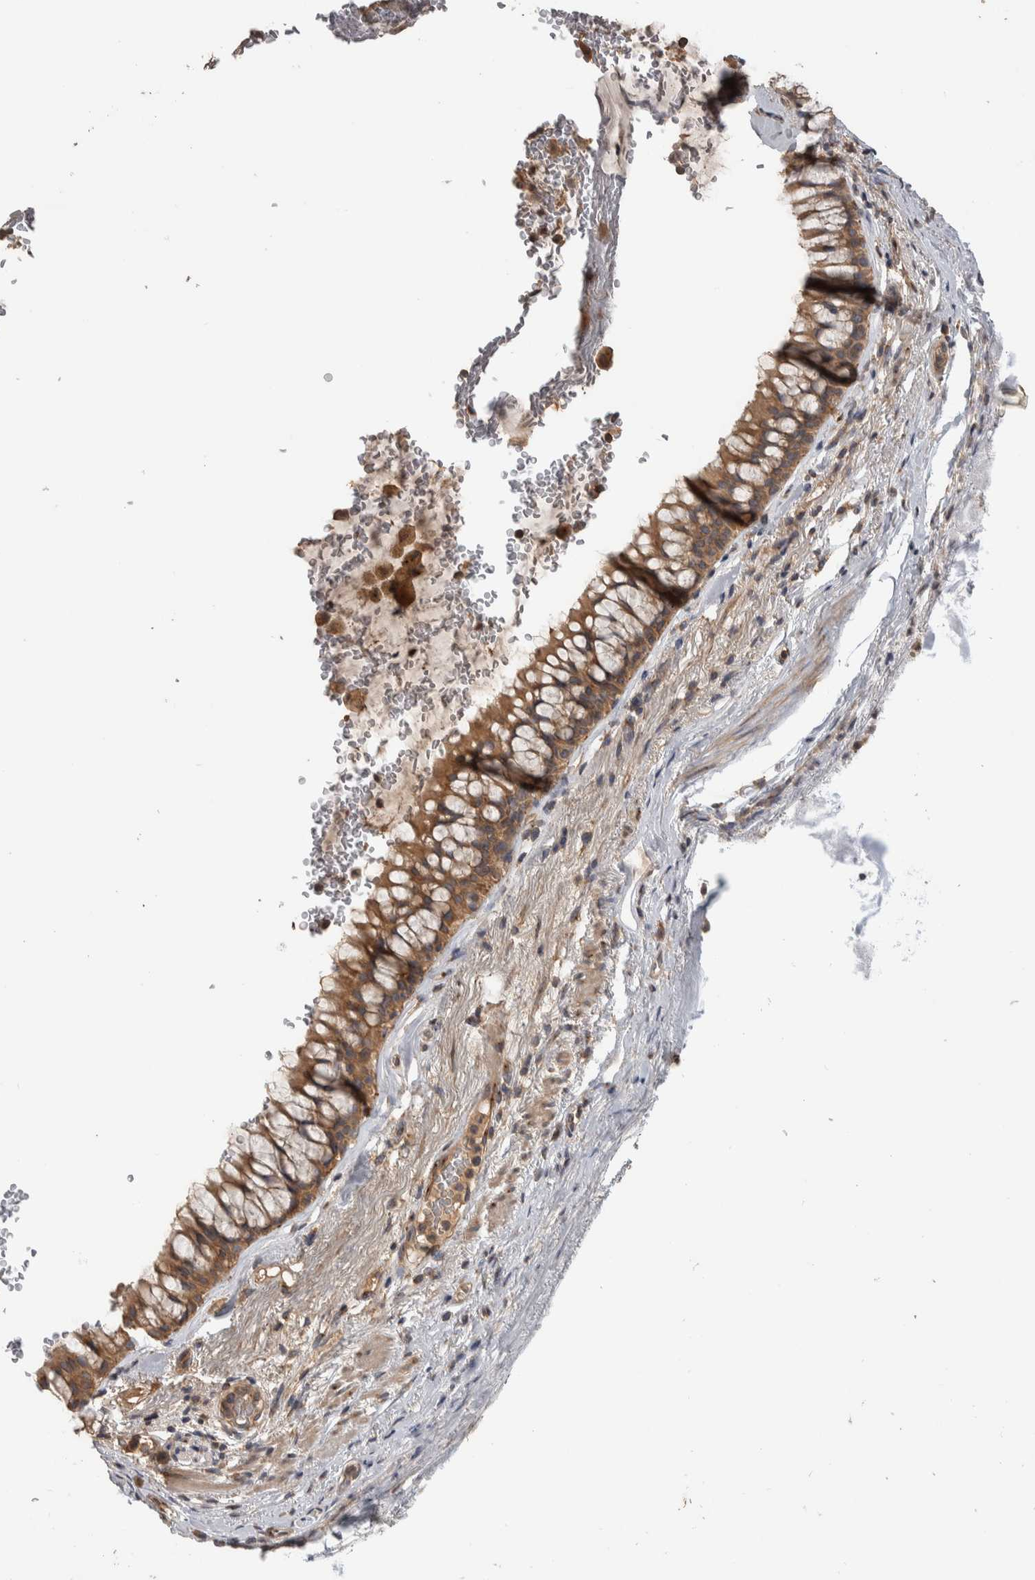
{"staining": {"intensity": "moderate", "quantity": ">75%", "location": "cytoplasmic/membranous"}, "tissue": "bronchus", "cell_type": "Respiratory epithelial cells", "image_type": "normal", "snomed": [{"axis": "morphology", "description": "Normal tissue, NOS"}, {"axis": "topography", "description": "Cartilage tissue"}, {"axis": "topography", "description": "Bronchus"}], "caption": "Immunohistochemical staining of unremarkable bronchus displays medium levels of moderate cytoplasmic/membranous expression in about >75% of respiratory epithelial cells. The staining was performed using DAB to visualize the protein expression in brown, while the nuclei were stained in blue with hematoxylin (Magnification: 20x).", "gene": "IFRD1", "patient": {"sex": "female", "age": 53}}